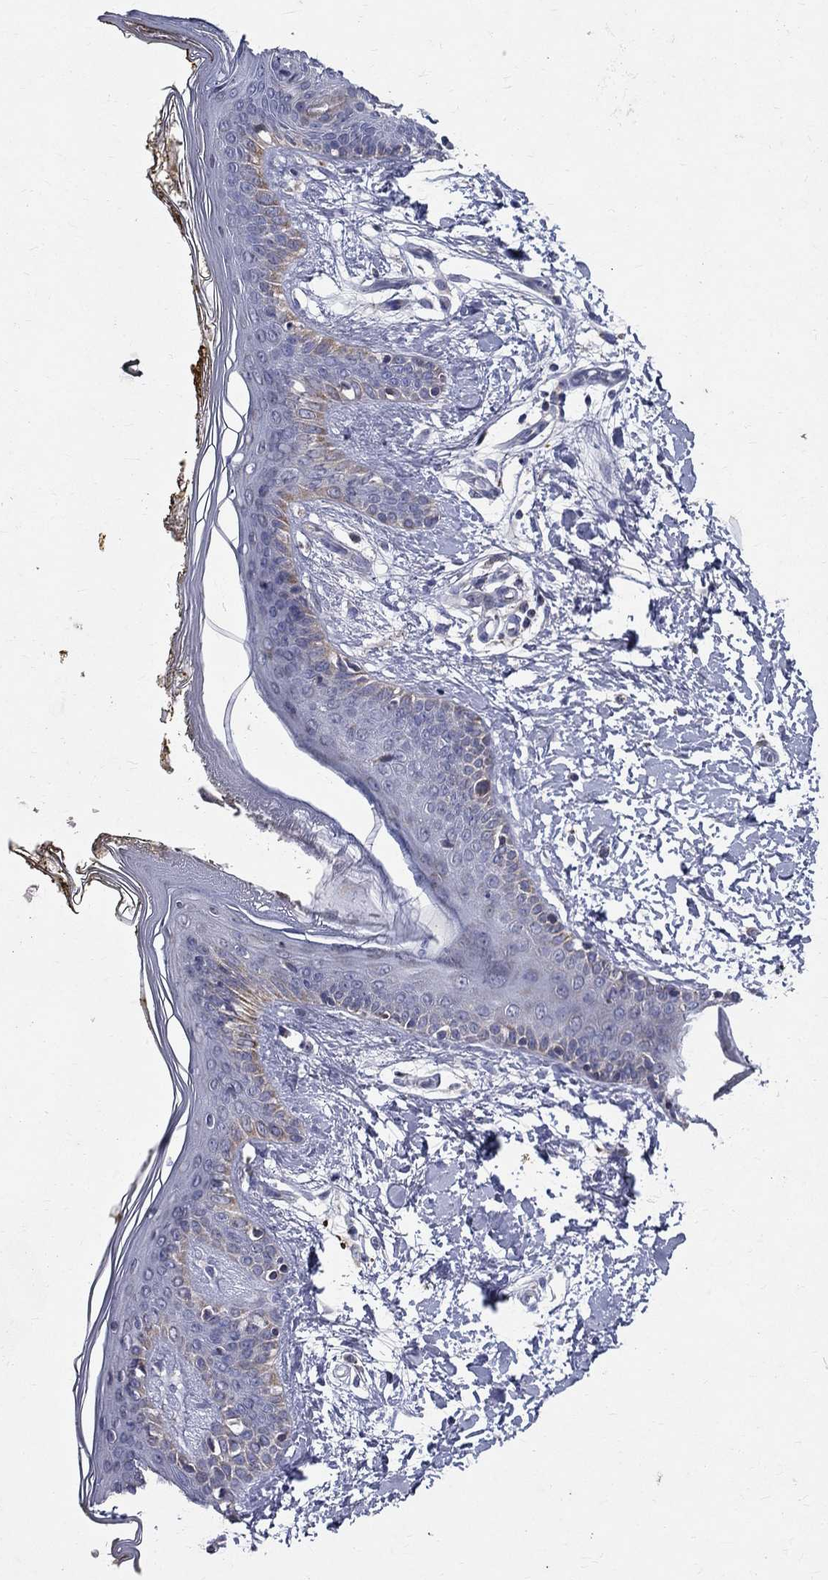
{"staining": {"intensity": "negative", "quantity": "none", "location": "none"}, "tissue": "skin", "cell_type": "Fibroblasts", "image_type": "normal", "snomed": [{"axis": "morphology", "description": "Normal tissue, NOS"}, {"axis": "topography", "description": "Skin"}], "caption": "The micrograph reveals no significant staining in fibroblasts of skin. (DAB (3,3'-diaminobenzidine) immunohistochemistry (IHC) visualized using brightfield microscopy, high magnification).", "gene": "SLC4A10", "patient": {"sex": "female", "age": 34}}